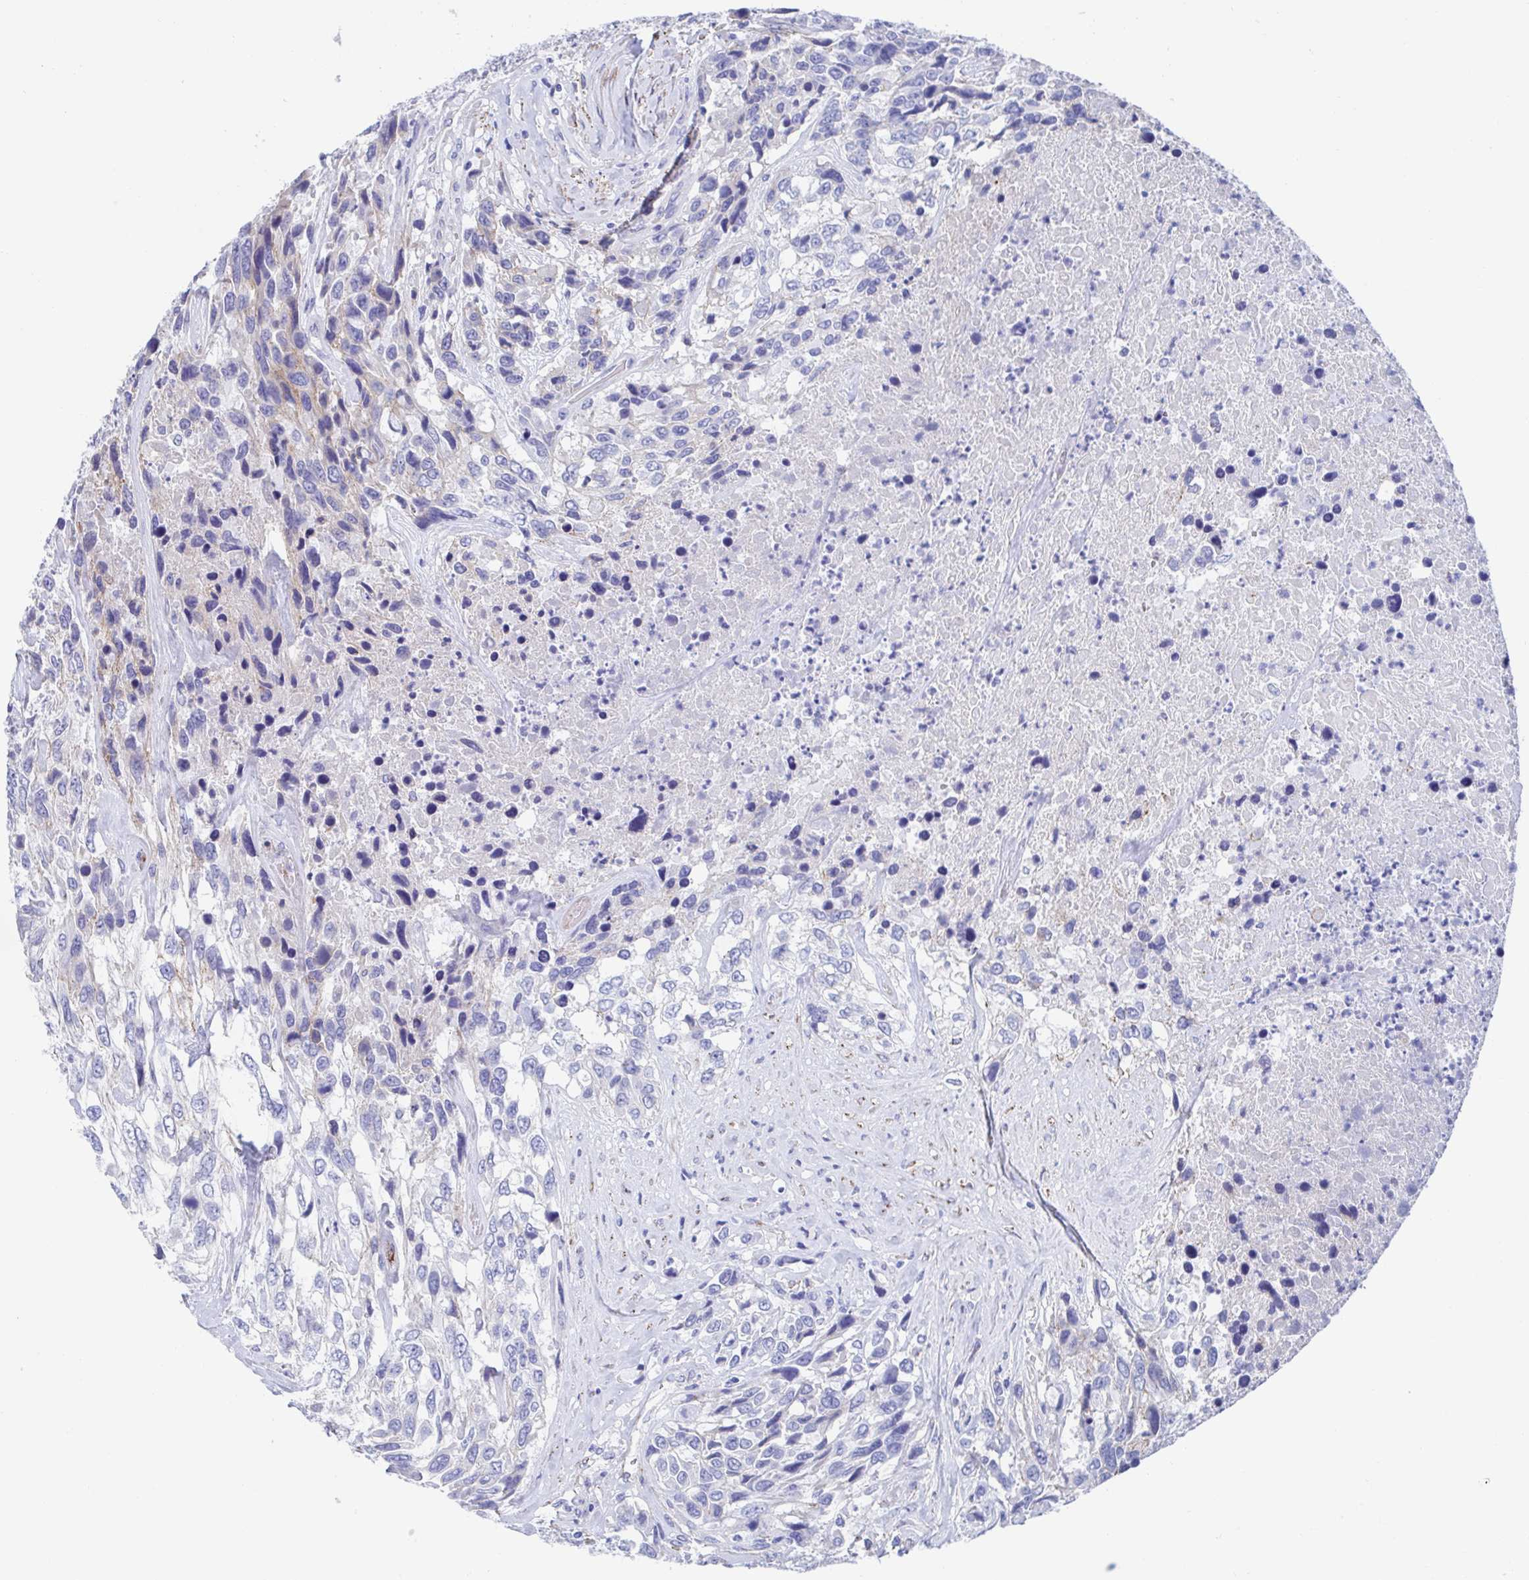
{"staining": {"intensity": "negative", "quantity": "none", "location": "none"}, "tissue": "urothelial cancer", "cell_type": "Tumor cells", "image_type": "cancer", "snomed": [{"axis": "morphology", "description": "Urothelial carcinoma, High grade"}, {"axis": "topography", "description": "Urinary bladder"}], "caption": "This is an immunohistochemistry micrograph of urothelial carcinoma (high-grade). There is no staining in tumor cells.", "gene": "CDH2", "patient": {"sex": "female", "age": 70}}